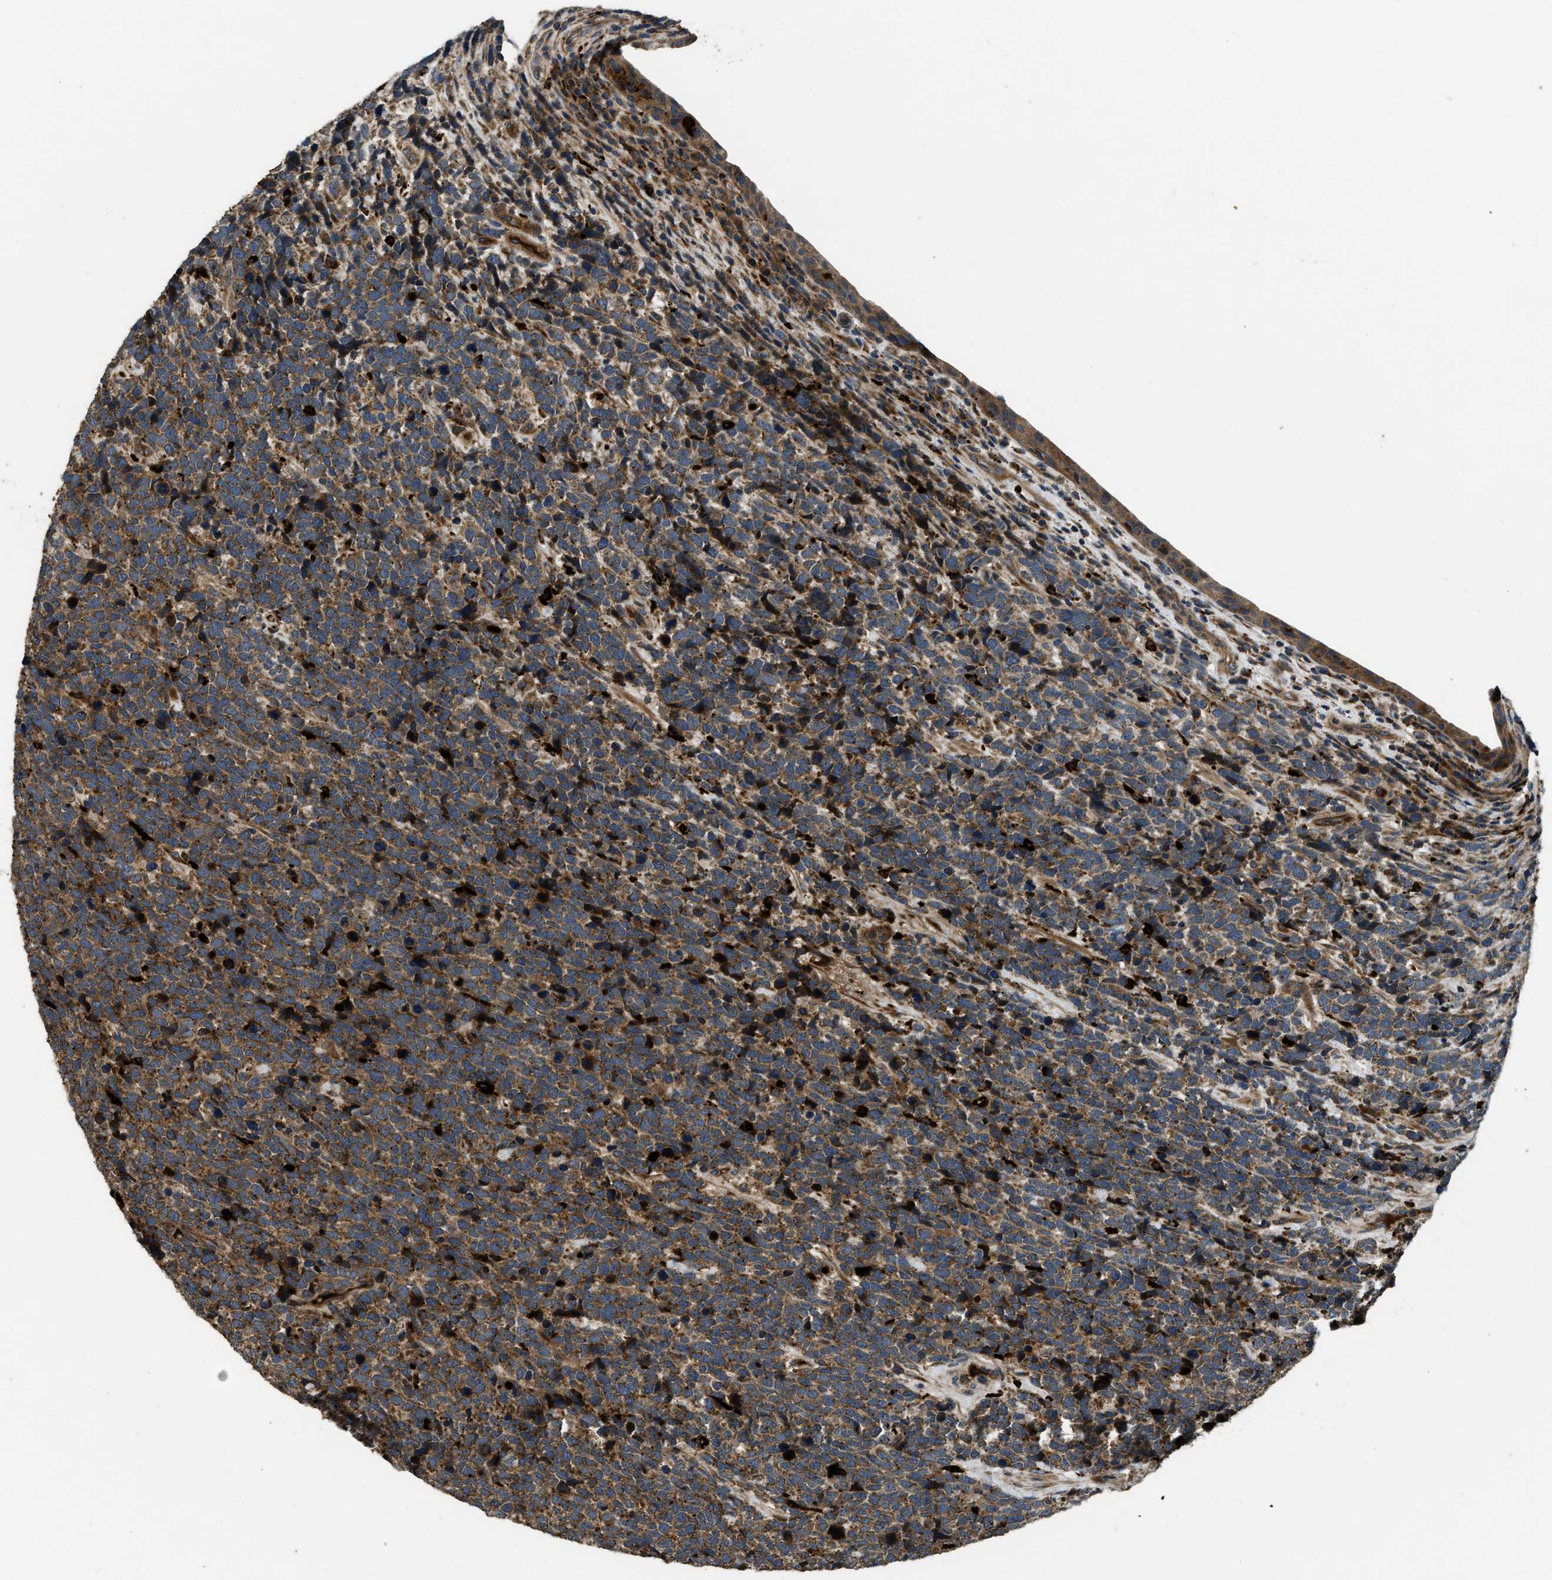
{"staining": {"intensity": "moderate", "quantity": ">75%", "location": "cytoplasmic/membranous"}, "tissue": "urothelial cancer", "cell_type": "Tumor cells", "image_type": "cancer", "snomed": [{"axis": "morphology", "description": "Urothelial carcinoma, High grade"}, {"axis": "topography", "description": "Urinary bladder"}], "caption": "High-grade urothelial carcinoma was stained to show a protein in brown. There is medium levels of moderate cytoplasmic/membranous expression in approximately >75% of tumor cells.", "gene": "GGH", "patient": {"sex": "female", "age": 82}}